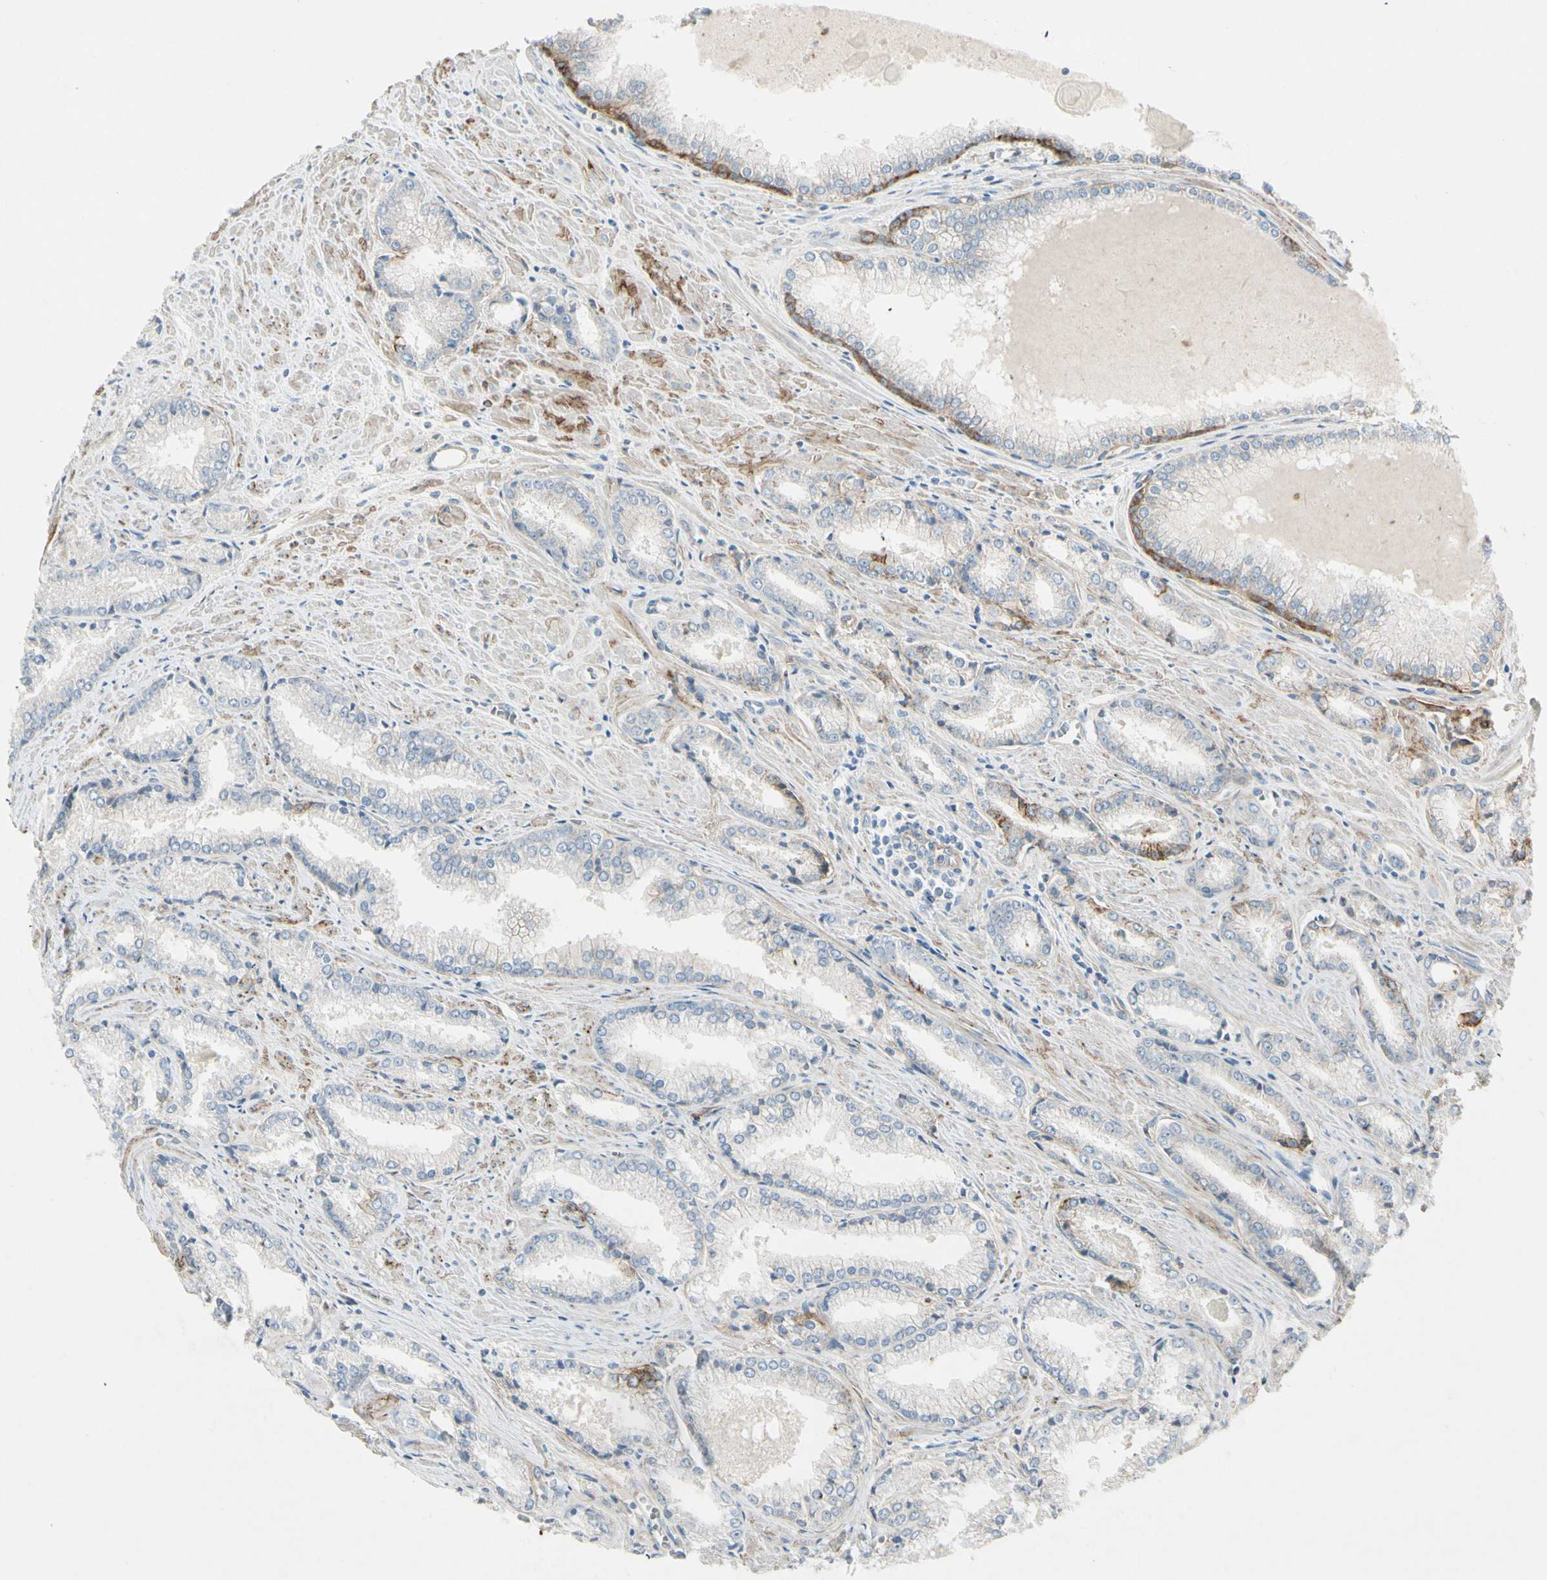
{"staining": {"intensity": "negative", "quantity": "none", "location": "none"}, "tissue": "prostate cancer", "cell_type": "Tumor cells", "image_type": "cancer", "snomed": [{"axis": "morphology", "description": "Adenocarcinoma, Low grade"}, {"axis": "topography", "description": "Prostate"}], "caption": "This is an immunohistochemistry photomicrograph of prostate cancer (adenocarcinoma (low-grade)). There is no positivity in tumor cells.", "gene": "ITGA3", "patient": {"sex": "male", "age": 64}}